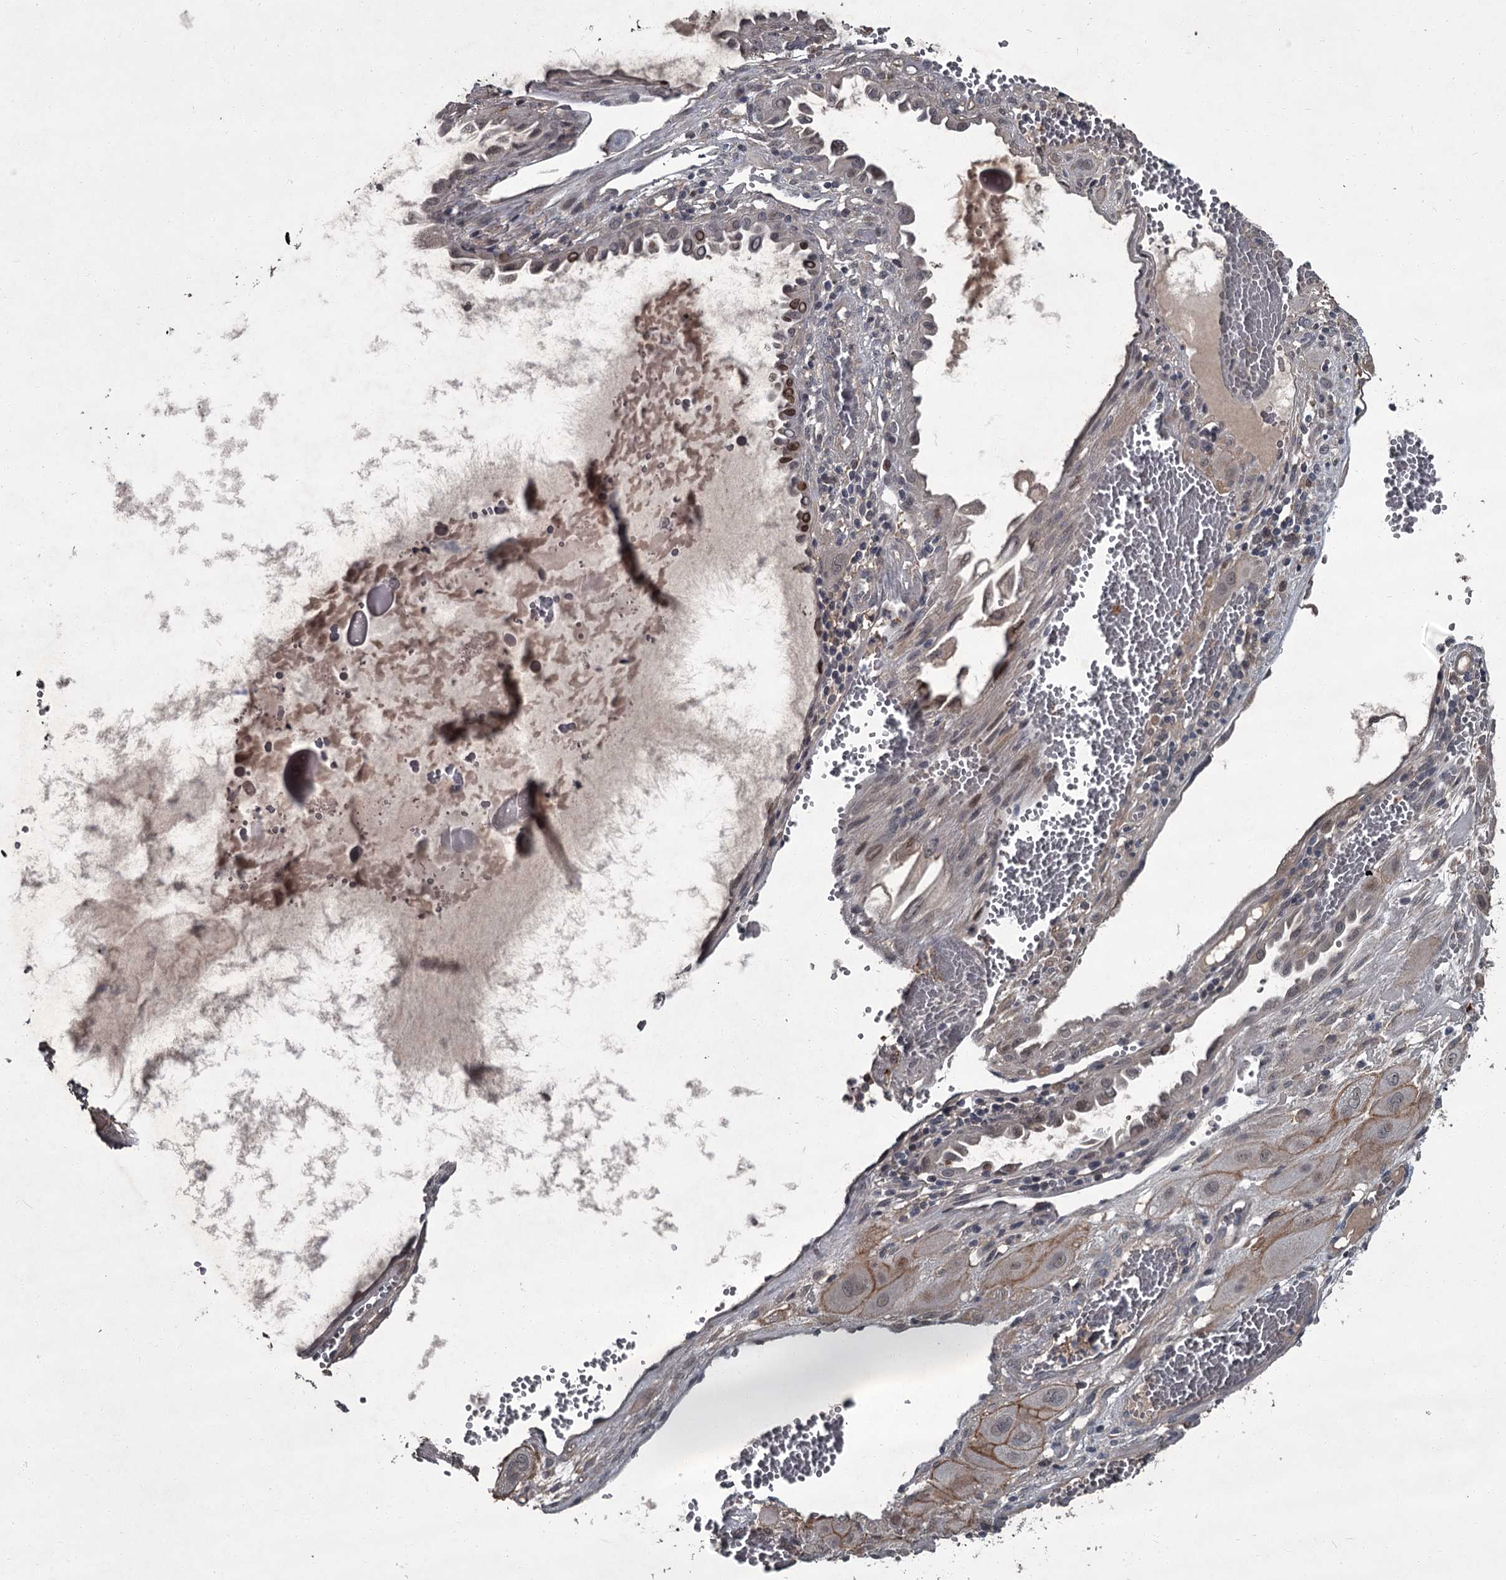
{"staining": {"intensity": "moderate", "quantity": "25%-75%", "location": "cytoplasmic/membranous"}, "tissue": "cervical cancer", "cell_type": "Tumor cells", "image_type": "cancer", "snomed": [{"axis": "morphology", "description": "Squamous cell carcinoma, NOS"}, {"axis": "topography", "description": "Cervix"}], "caption": "The micrograph displays a brown stain indicating the presence of a protein in the cytoplasmic/membranous of tumor cells in cervical squamous cell carcinoma.", "gene": "FLVCR2", "patient": {"sex": "female", "age": 34}}